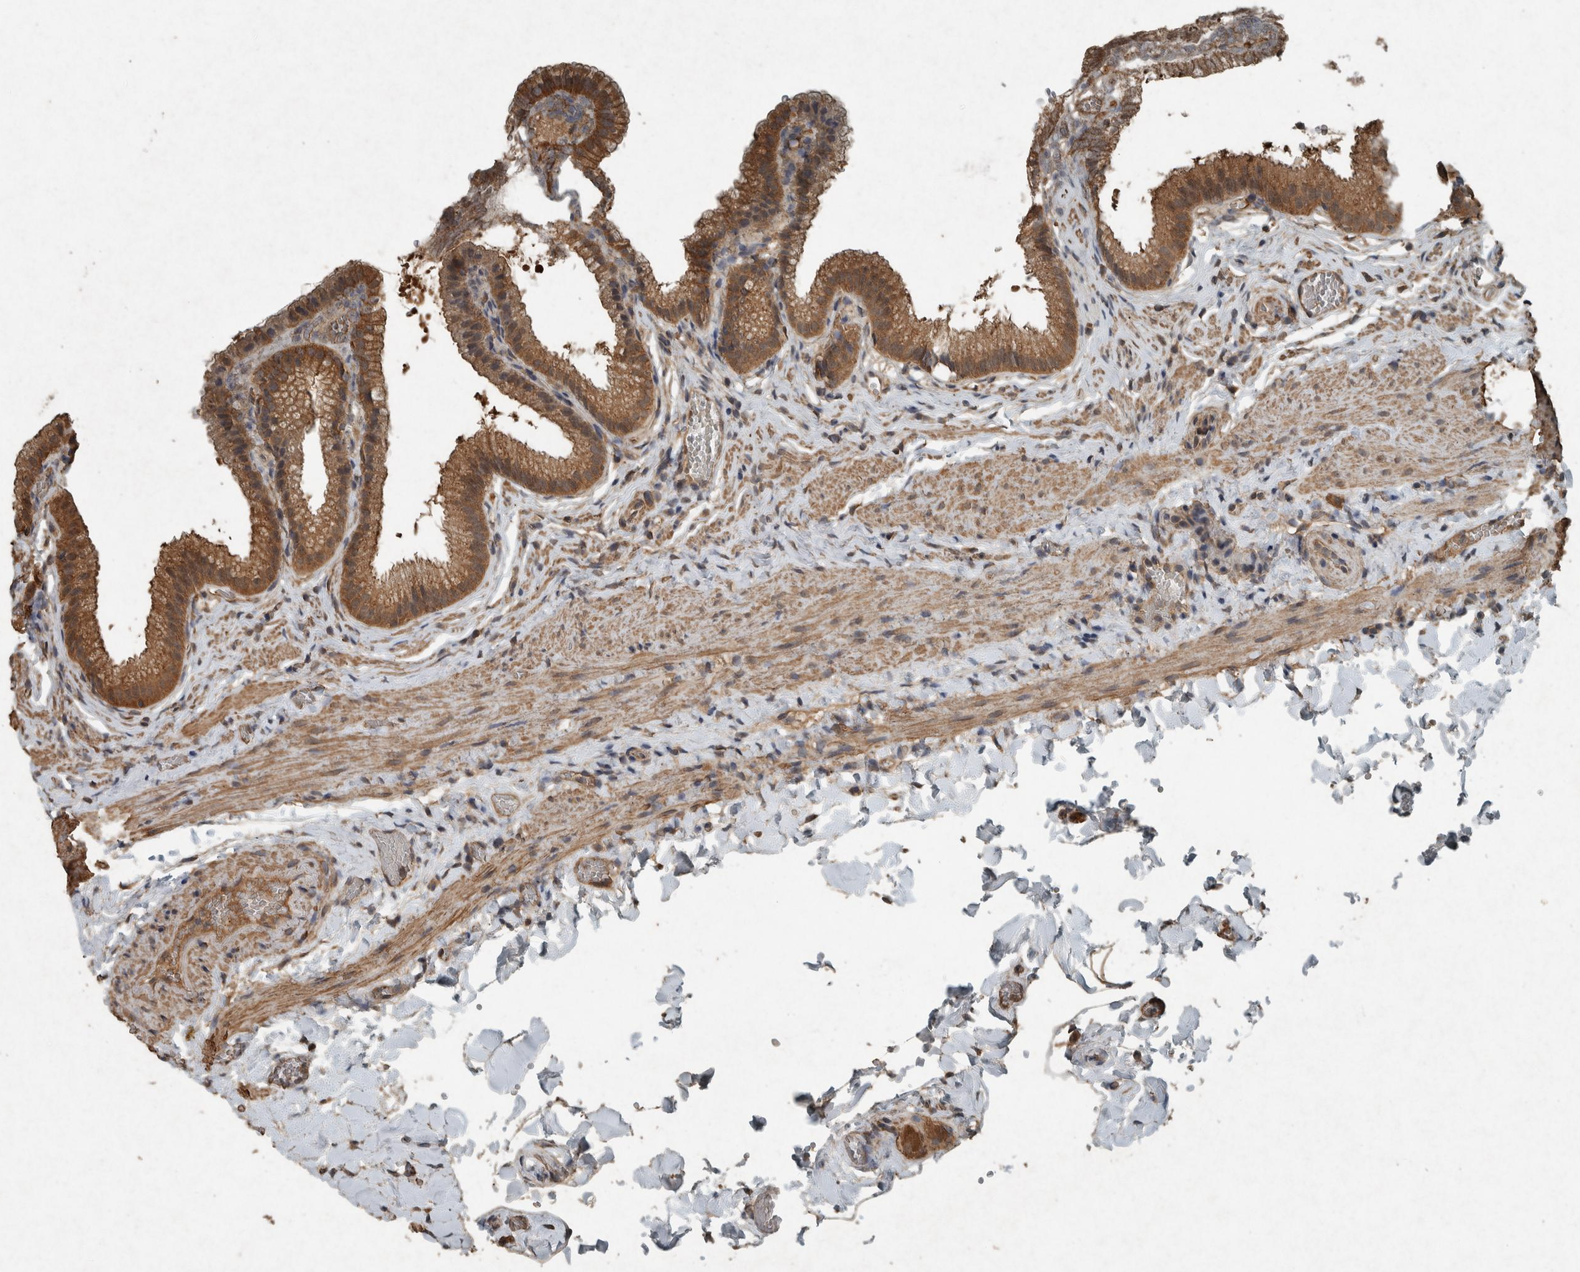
{"staining": {"intensity": "strong", "quantity": ">75%", "location": "cytoplasmic/membranous"}, "tissue": "gallbladder", "cell_type": "Glandular cells", "image_type": "normal", "snomed": [{"axis": "morphology", "description": "Normal tissue, NOS"}, {"axis": "topography", "description": "Gallbladder"}], "caption": "This is an image of immunohistochemistry (IHC) staining of unremarkable gallbladder, which shows strong staining in the cytoplasmic/membranous of glandular cells.", "gene": "ARHGEF12", "patient": {"sex": "male", "age": 38}}